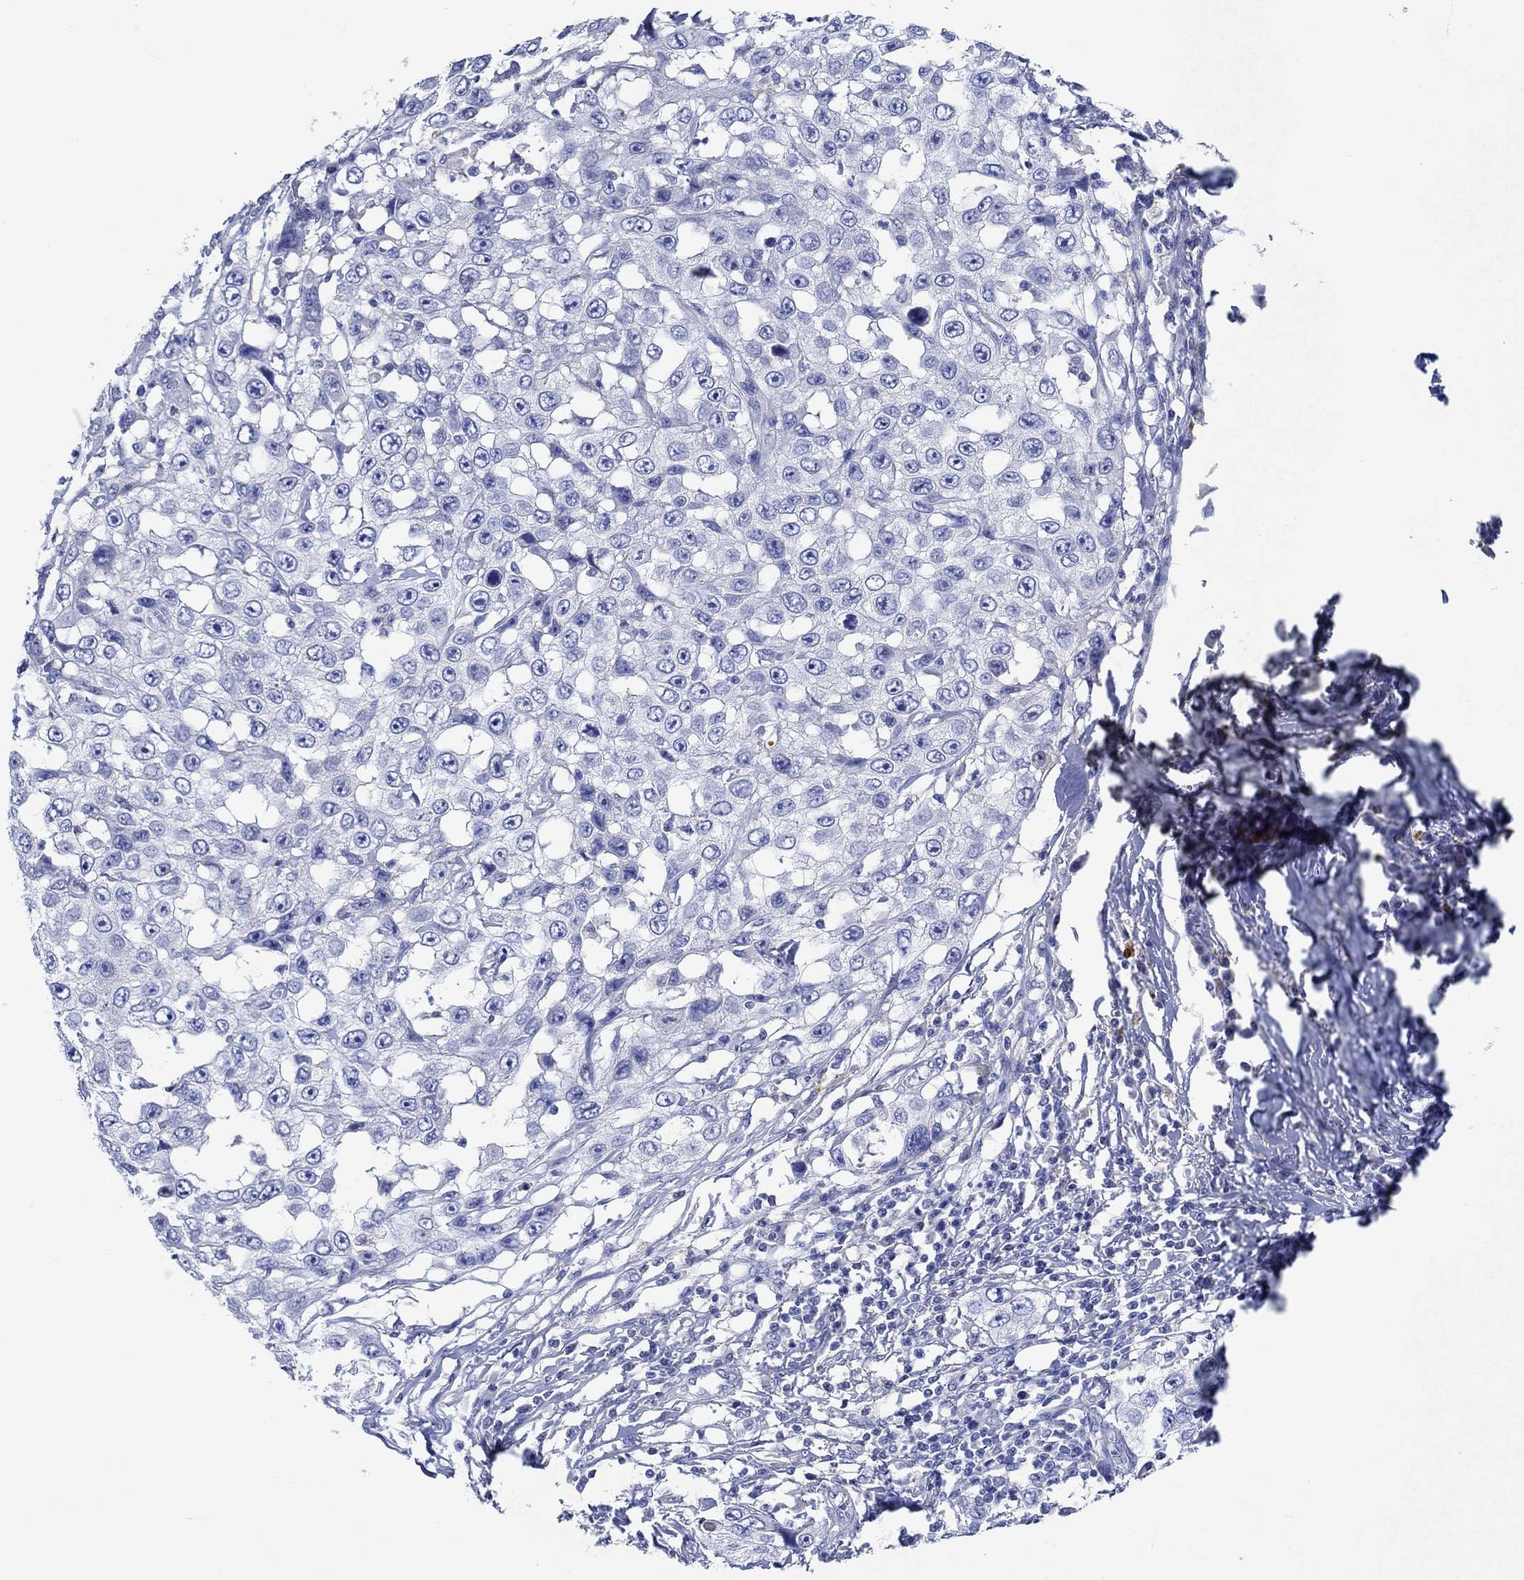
{"staining": {"intensity": "negative", "quantity": "none", "location": "none"}, "tissue": "skin cancer", "cell_type": "Tumor cells", "image_type": "cancer", "snomed": [{"axis": "morphology", "description": "Squamous cell carcinoma, NOS"}, {"axis": "topography", "description": "Skin"}], "caption": "Skin cancer (squamous cell carcinoma) was stained to show a protein in brown. There is no significant expression in tumor cells.", "gene": "SHISA4", "patient": {"sex": "male", "age": 82}}